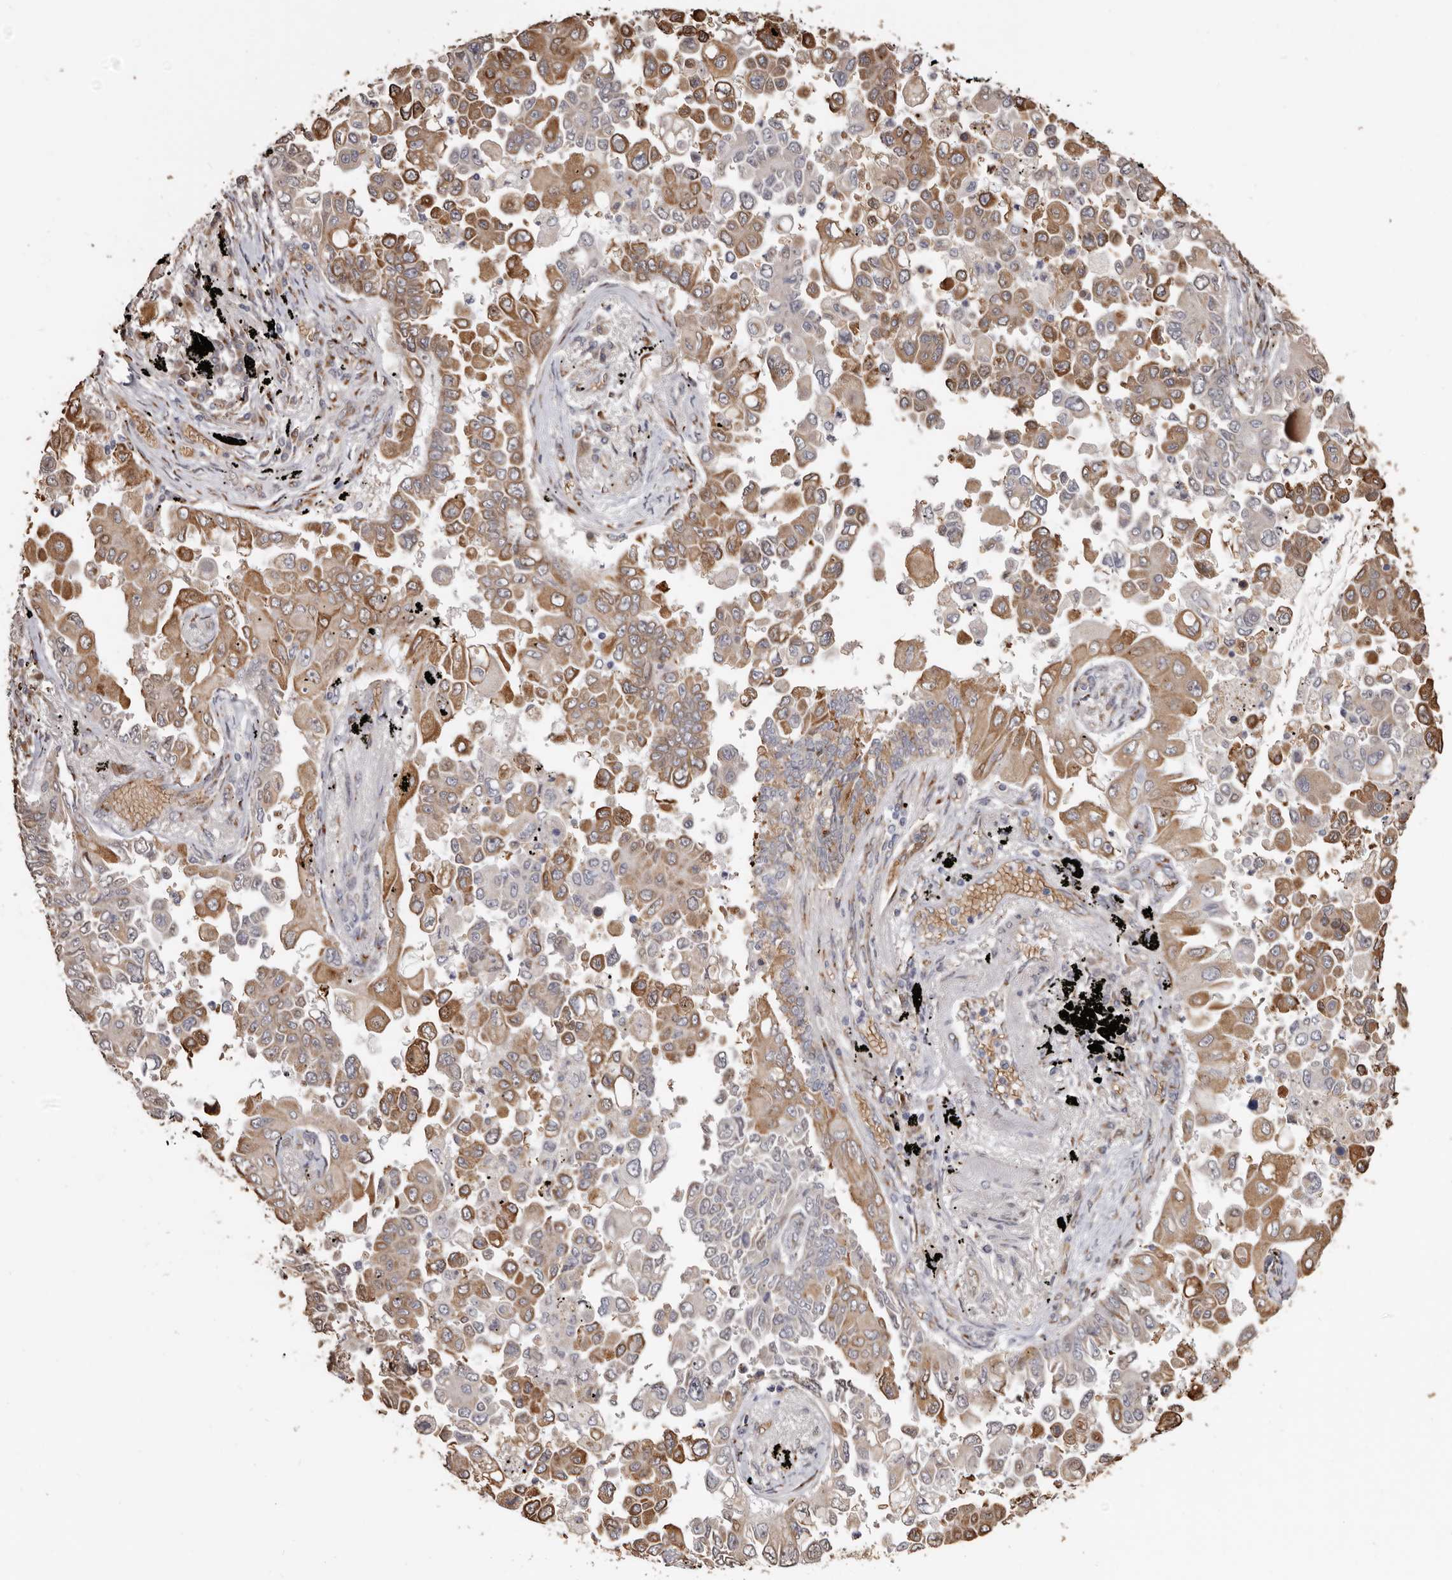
{"staining": {"intensity": "moderate", "quantity": ">75%", "location": "cytoplasmic/membranous"}, "tissue": "lung cancer", "cell_type": "Tumor cells", "image_type": "cancer", "snomed": [{"axis": "morphology", "description": "Adenocarcinoma, NOS"}, {"axis": "topography", "description": "Lung"}], "caption": "Immunohistochemistry (IHC) histopathology image of neoplastic tissue: lung adenocarcinoma stained using immunohistochemistry (IHC) displays medium levels of moderate protein expression localized specifically in the cytoplasmic/membranous of tumor cells, appearing as a cytoplasmic/membranous brown color.", "gene": "ENTREP1", "patient": {"sex": "female", "age": 67}}